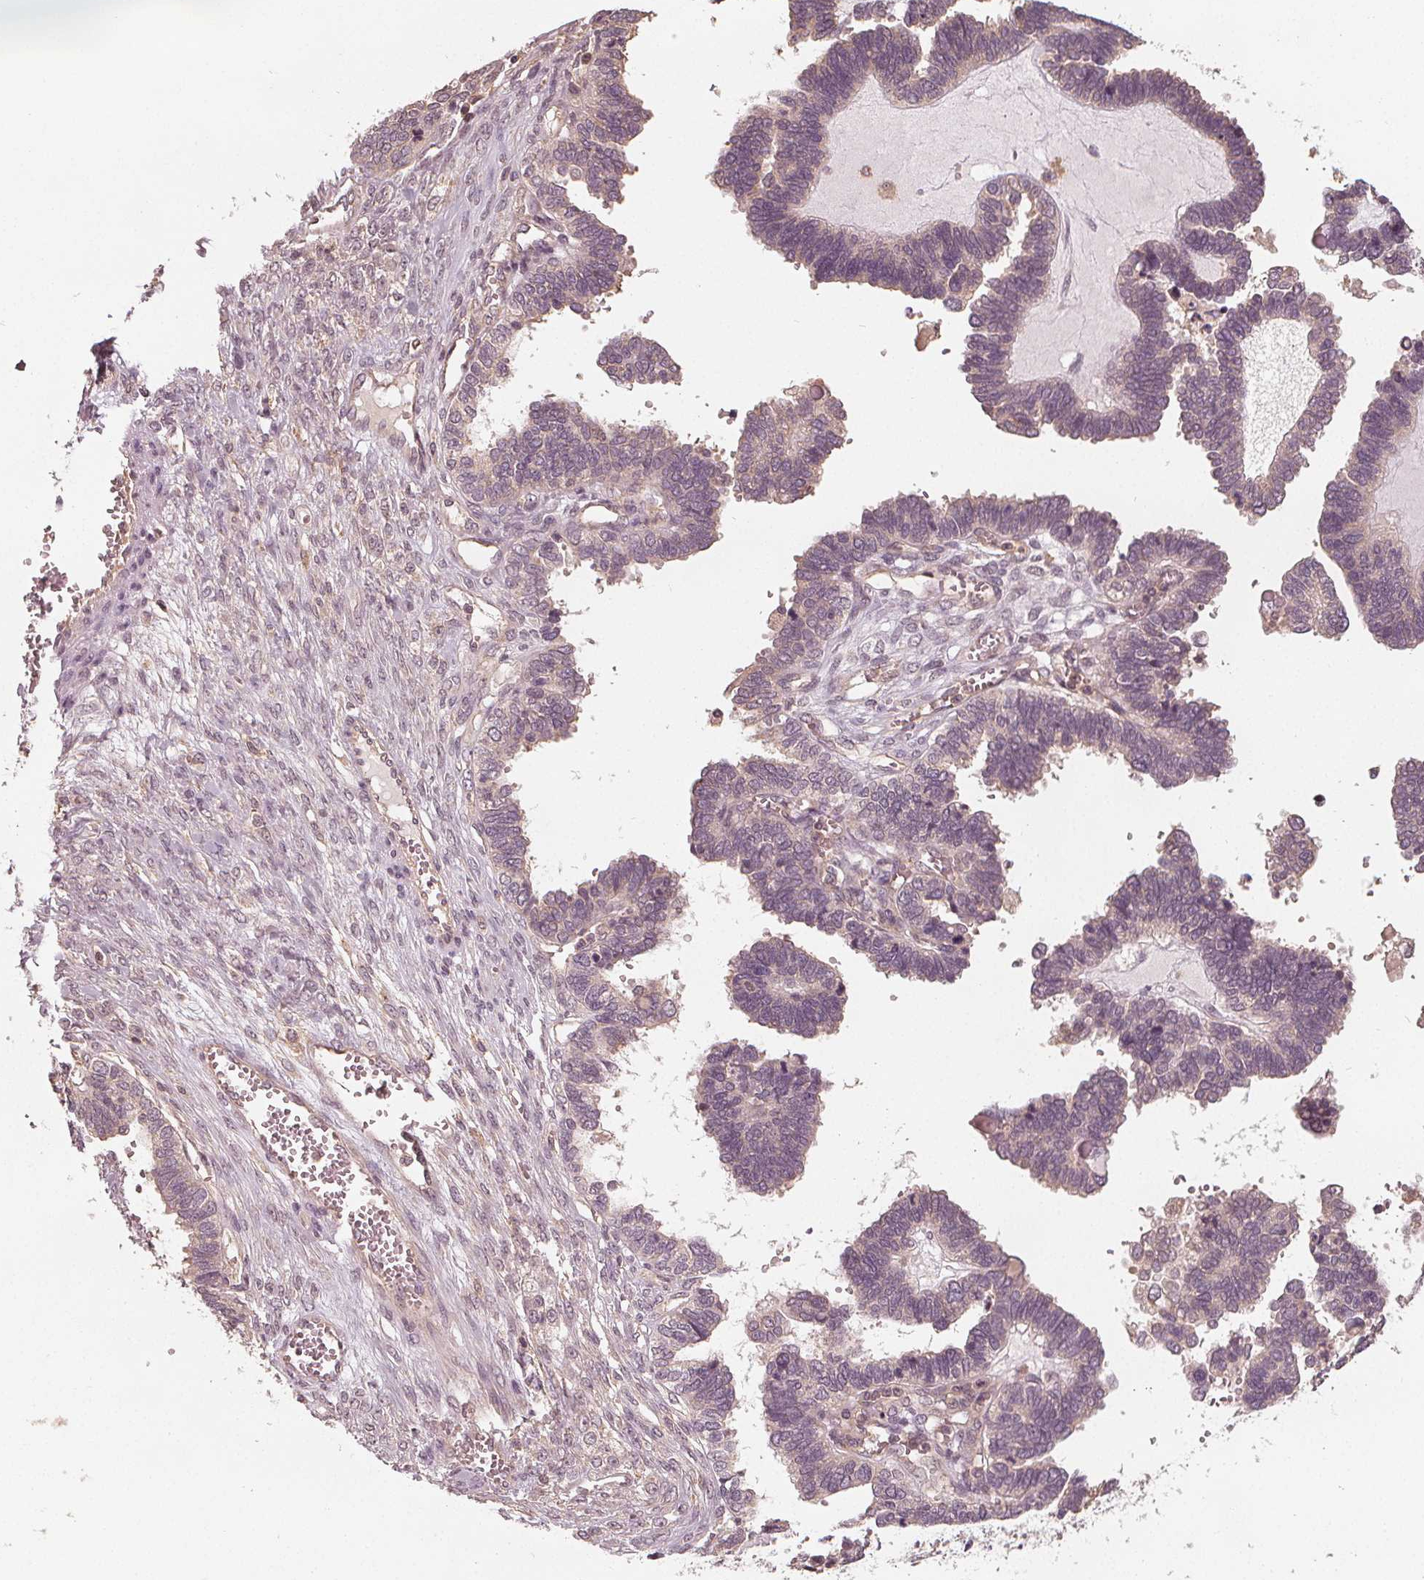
{"staining": {"intensity": "weak", "quantity": "<25%", "location": "cytoplasmic/membranous"}, "tissue": "ovarian cancer", "cell_type": "Tumor cells", "image_type": "cancer", "snomed": [{"axis": "morphology", "description": "Cystadenocarcinoma, serous, NOS"}, {"axis": "topography", "description": "Ovary"}], "caption": "This is an immunohistochemistry (IHC) histopathology image of human ovarian cancer (serous cystadenocarcinoma). There is no positivity in tumor cells.", "gene": "GNB2", "patient": {"sex": "female", "age": 51}}